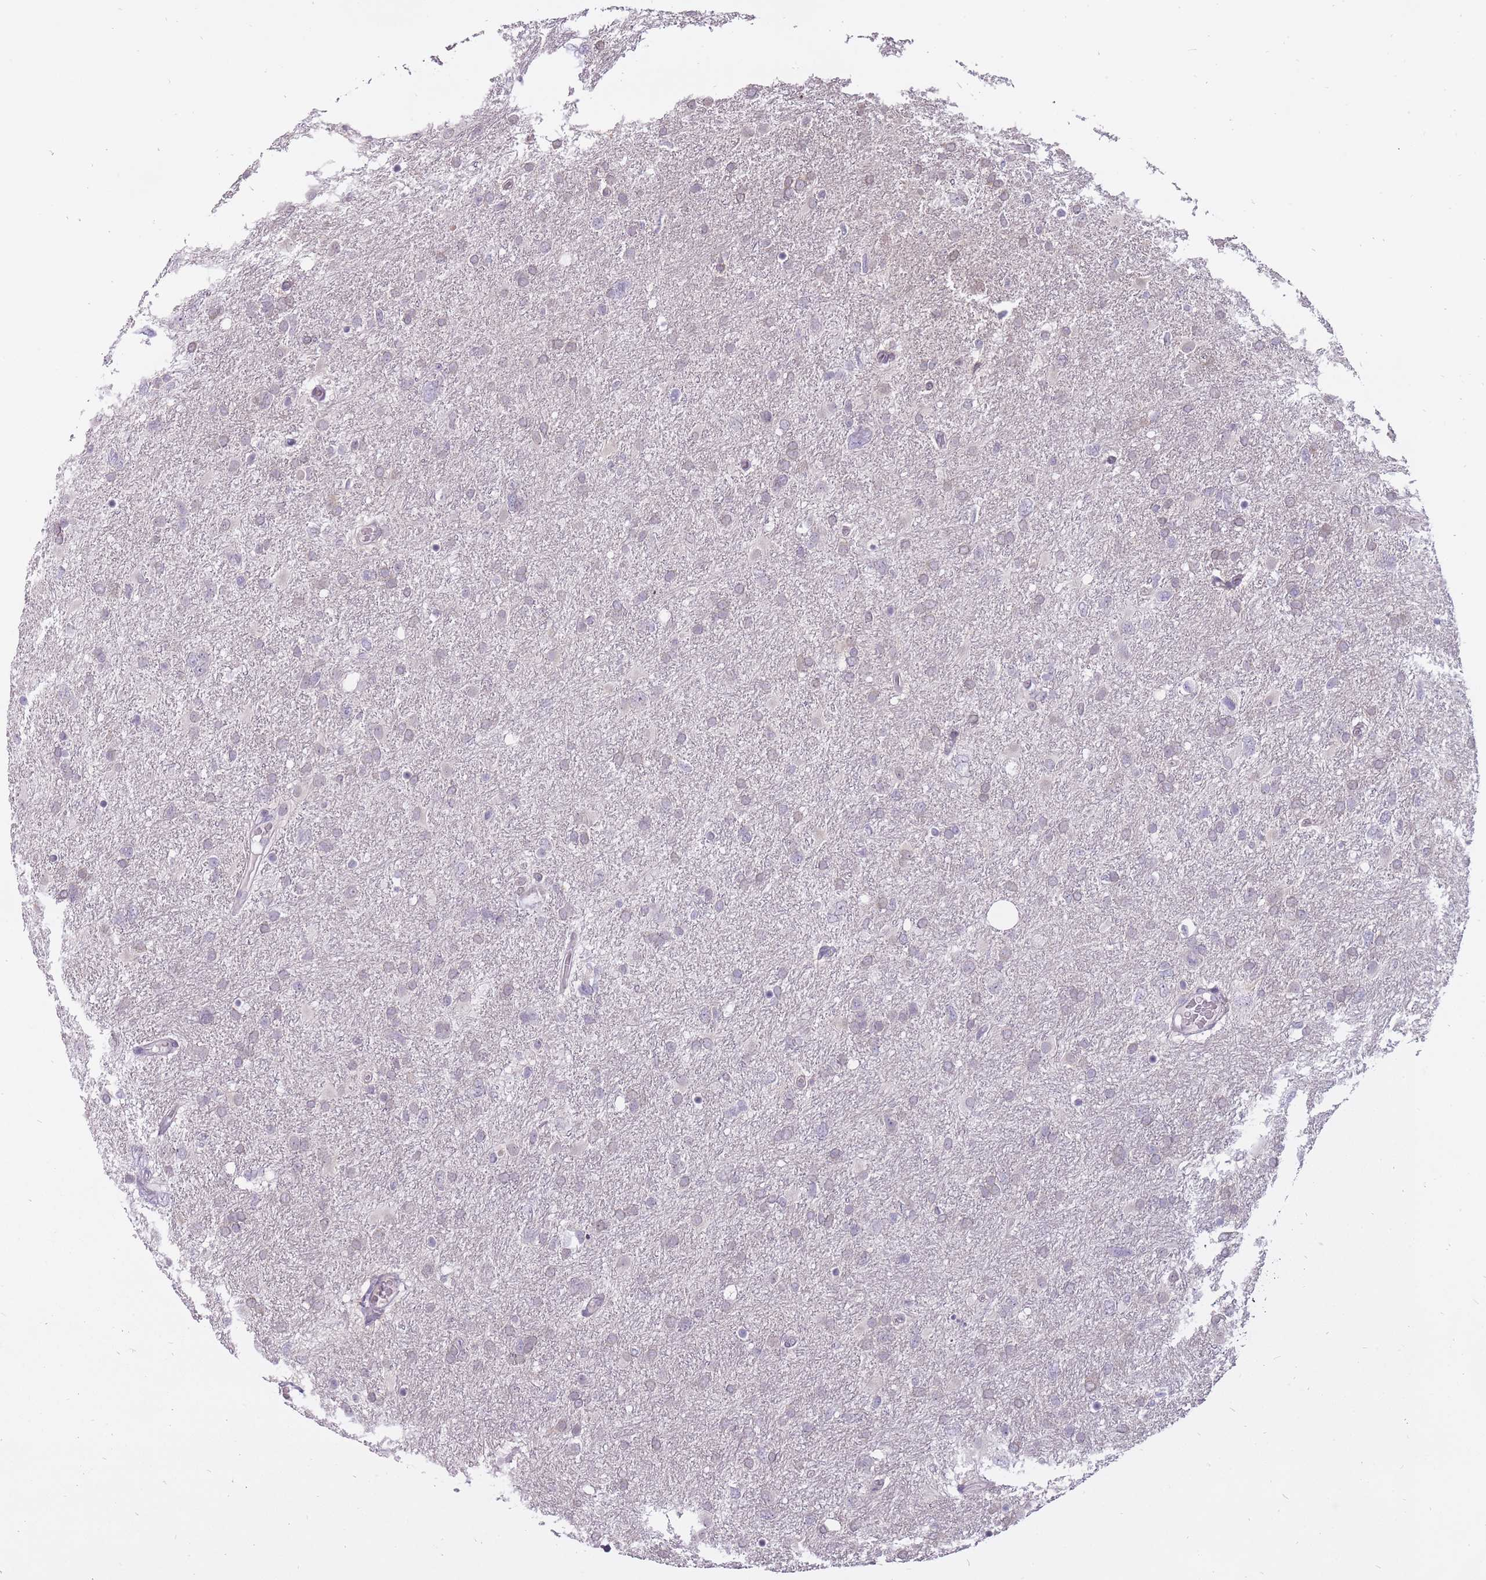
{"staining": {"intensity": "negative", "quantity": "none", "location": "none"}, "tissue": "glioma", "cell_type": "Tumor cells", "image_type": "cancer", "snomed": [{"axis": "morphology", "description": "Glioma, malignant, High grade"}, {"axis": "topography", "description": "Brain"}], "caption": "There is no significant expression in tumor cells of malignant high-grade glioma.", "gene": "POMZP3", "patient": {"sex": "male", "age": 61}}